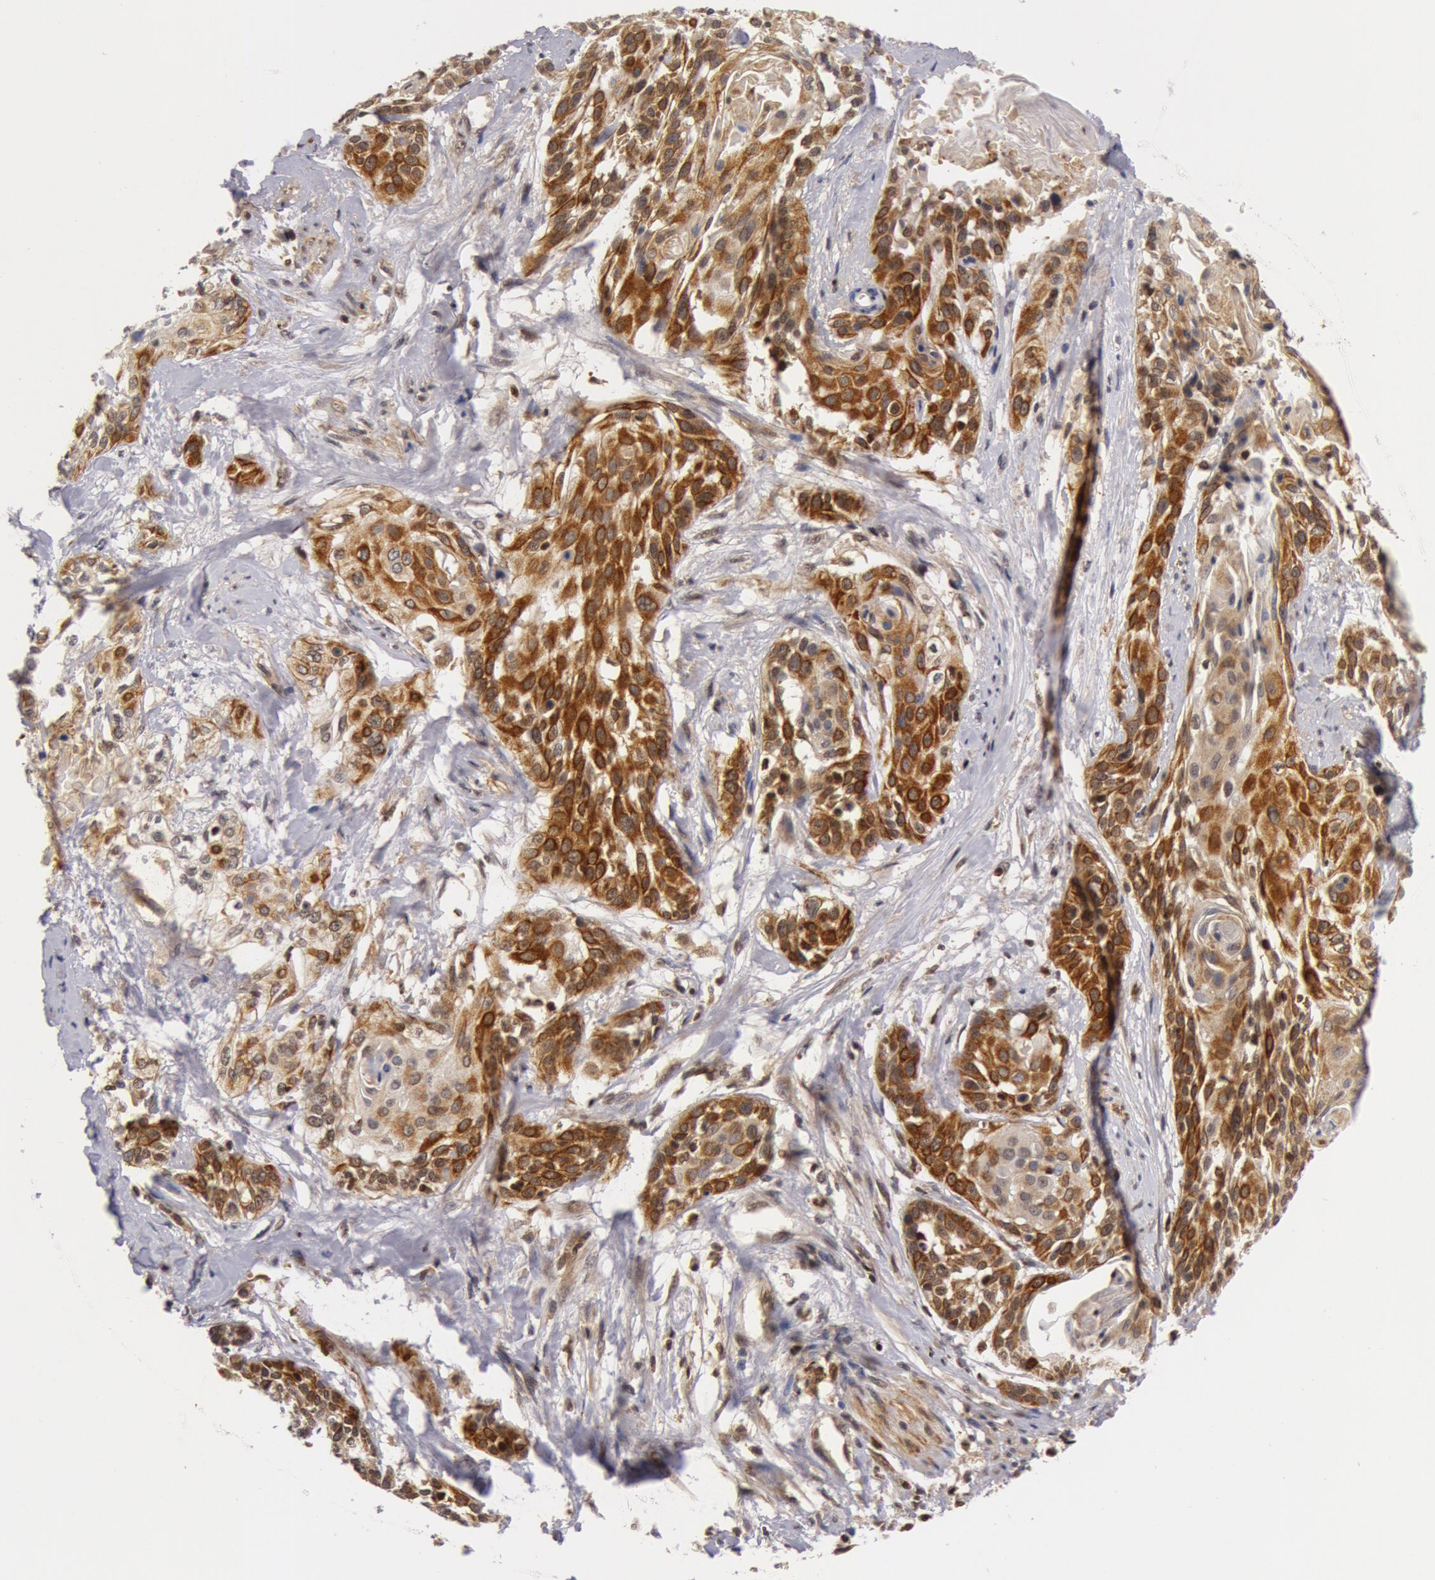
{"staining": {"intensity": "moderate", "quantity": ">75%", "location": "cytoplasmic/membranous"}, "tissue": "cervical cancer", "cell_type": "Tumor cells", "image_type": "cancer", "snomed": [{"axis": "morphology", "description": "Squamous cell carcinoma, NOS"}, {"axis": "topography", "description": "Cervix"}], "caption": "A high-resolution micrograph shows immunohistochemistry staining of cervical cancer (squamous cell carcinoma), which reveals moderate cytoplasmic/membranous expression in approximately >75% of tumor cells. (IHC, brightfield microscopy, high magnification).", "gene": "ZNF350", "patient": {"sex": "female", "age": 57}}